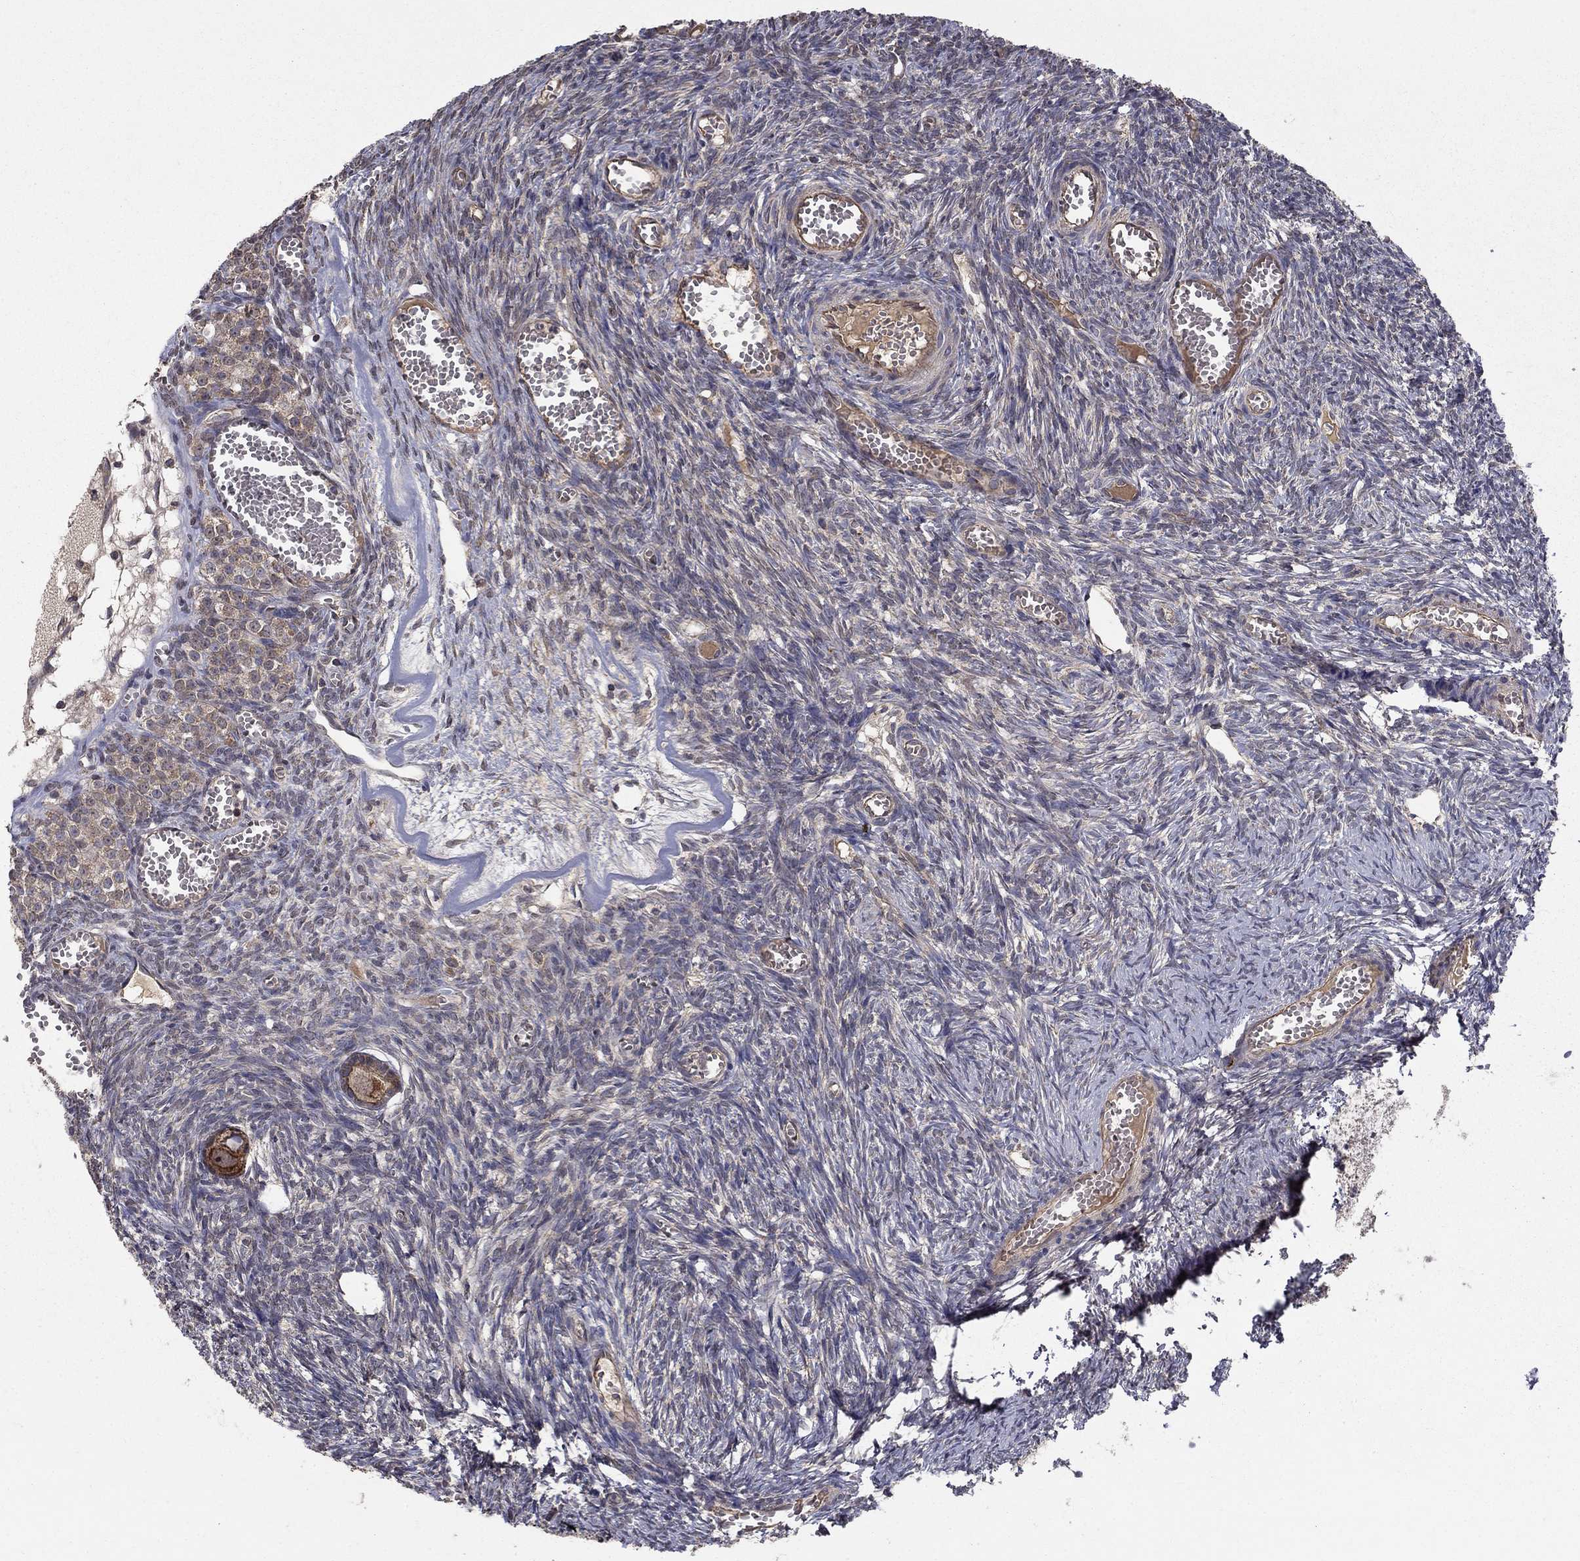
{"staining": {"intensity": "moderate", "quantity": ">75%", "location": "cytoplasmic/membranous"}, "tissue": "ovary", "cell_type": "Follicle cells", "image_type": "normal", "snomed": [{"axis": "morphology", "description": "Normal tissue, NOS"}, {"axis": "topography", "description": "Ovary"}], "caption": "High-magnification brightfield microscopy of benign ovary stained with DAB (3,3'-diaminobenzidine) (brown) and counterstained with hematoxylin (blue). follicle cells exhibit moderate cytoplasmic/membranous positivity is present in about>75% of cells.", "gene": "SLC2A13", "patient": {"sex": "female", "age": 43}}